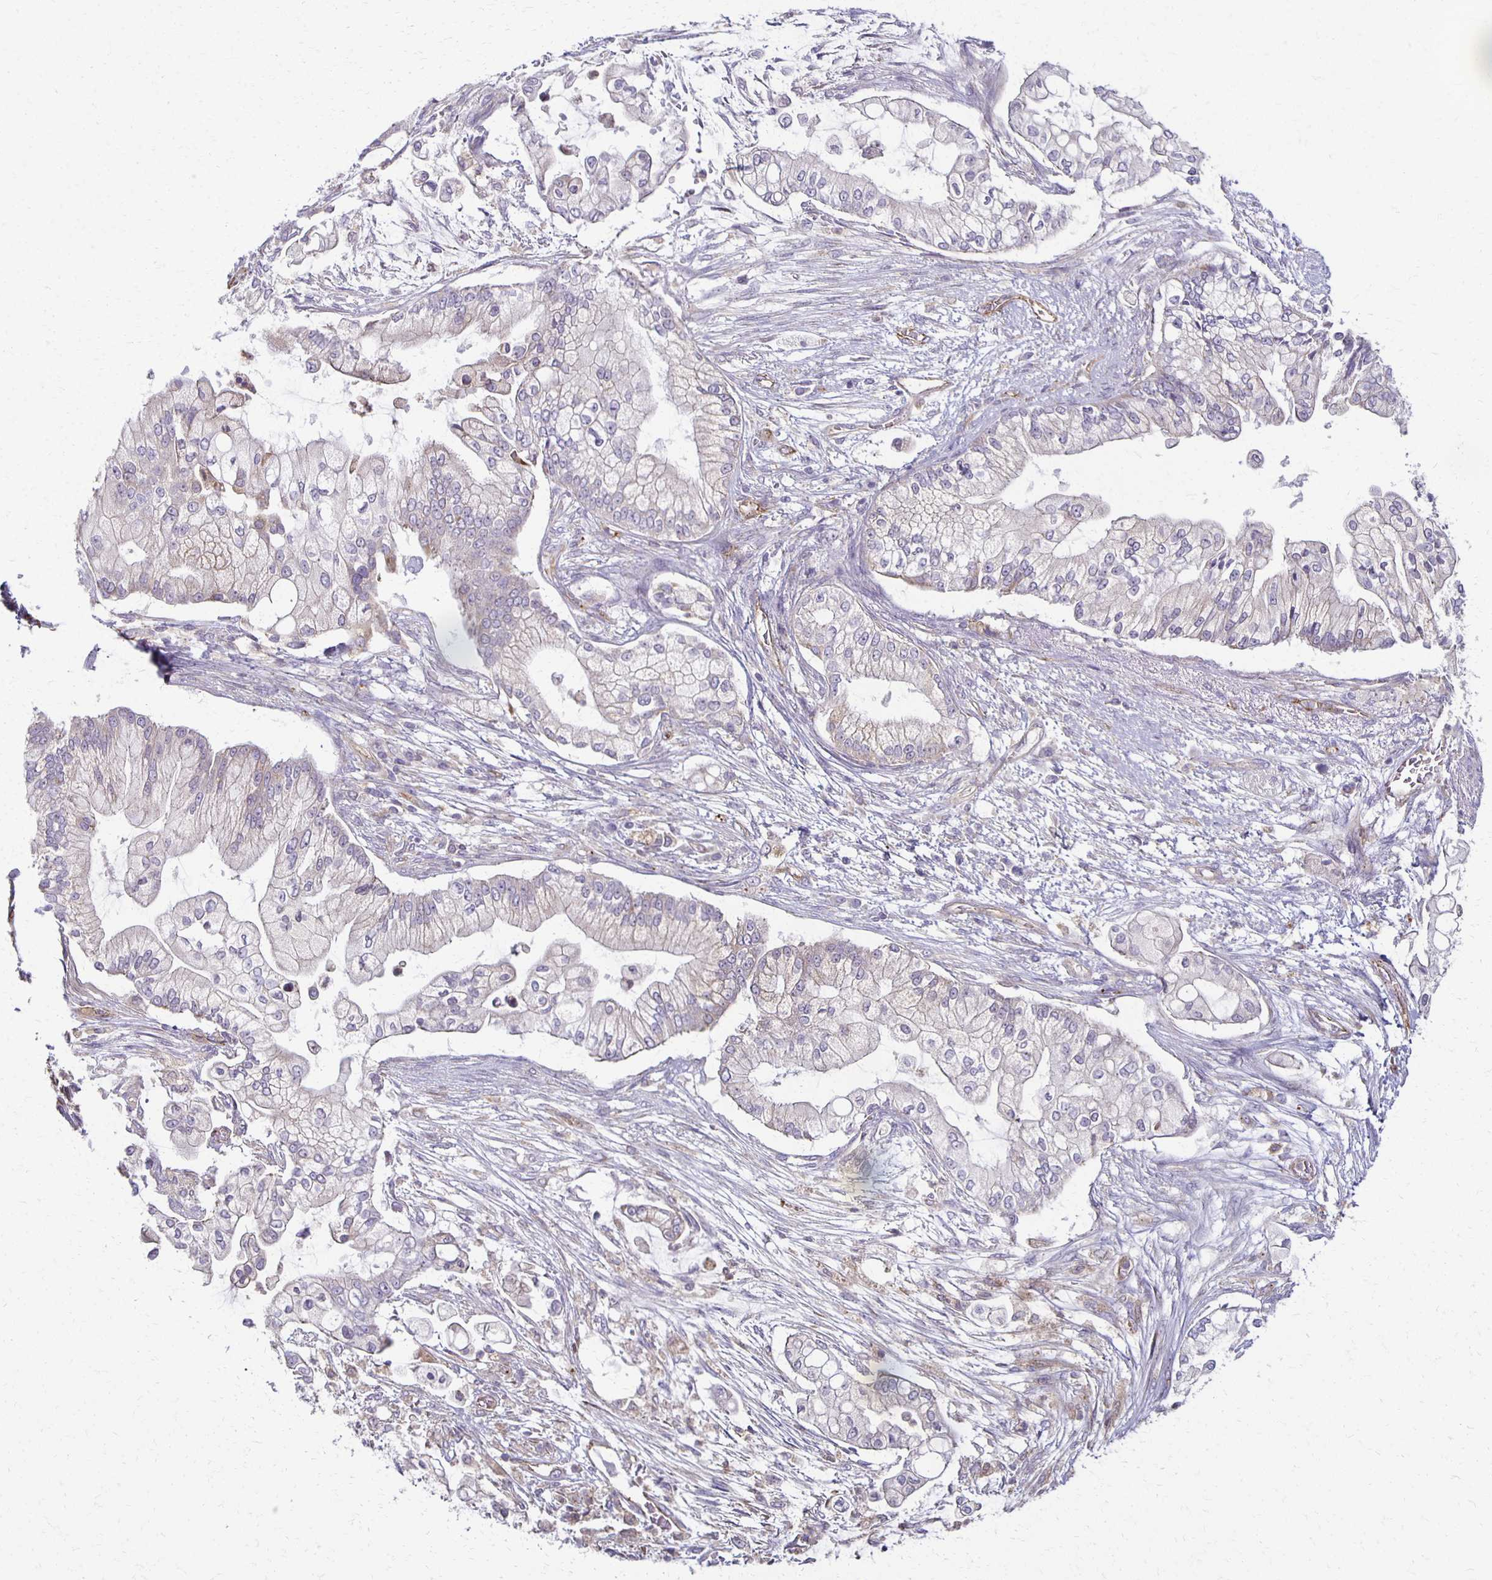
{"staining": {"intensity": "negative", "quantity": "none", "location": "none"}, "tissue": "pancreatic cancer", "cell_type": "Tumor cells", "image_type": "cancer", "snomed": [{"axis": "morphology", "description": "Adenocarcinoma, NOS"}, {"axis": "topography", "description": "Pancreas"}], "caption": "Pancreatic cancer was stained to show a protein in brown. There is no significant expression in tumor cells. (DAB immunohistochemistry, high magnification).", "gene": "GPX4", "patient": {"sex": "female", "age": 69}}